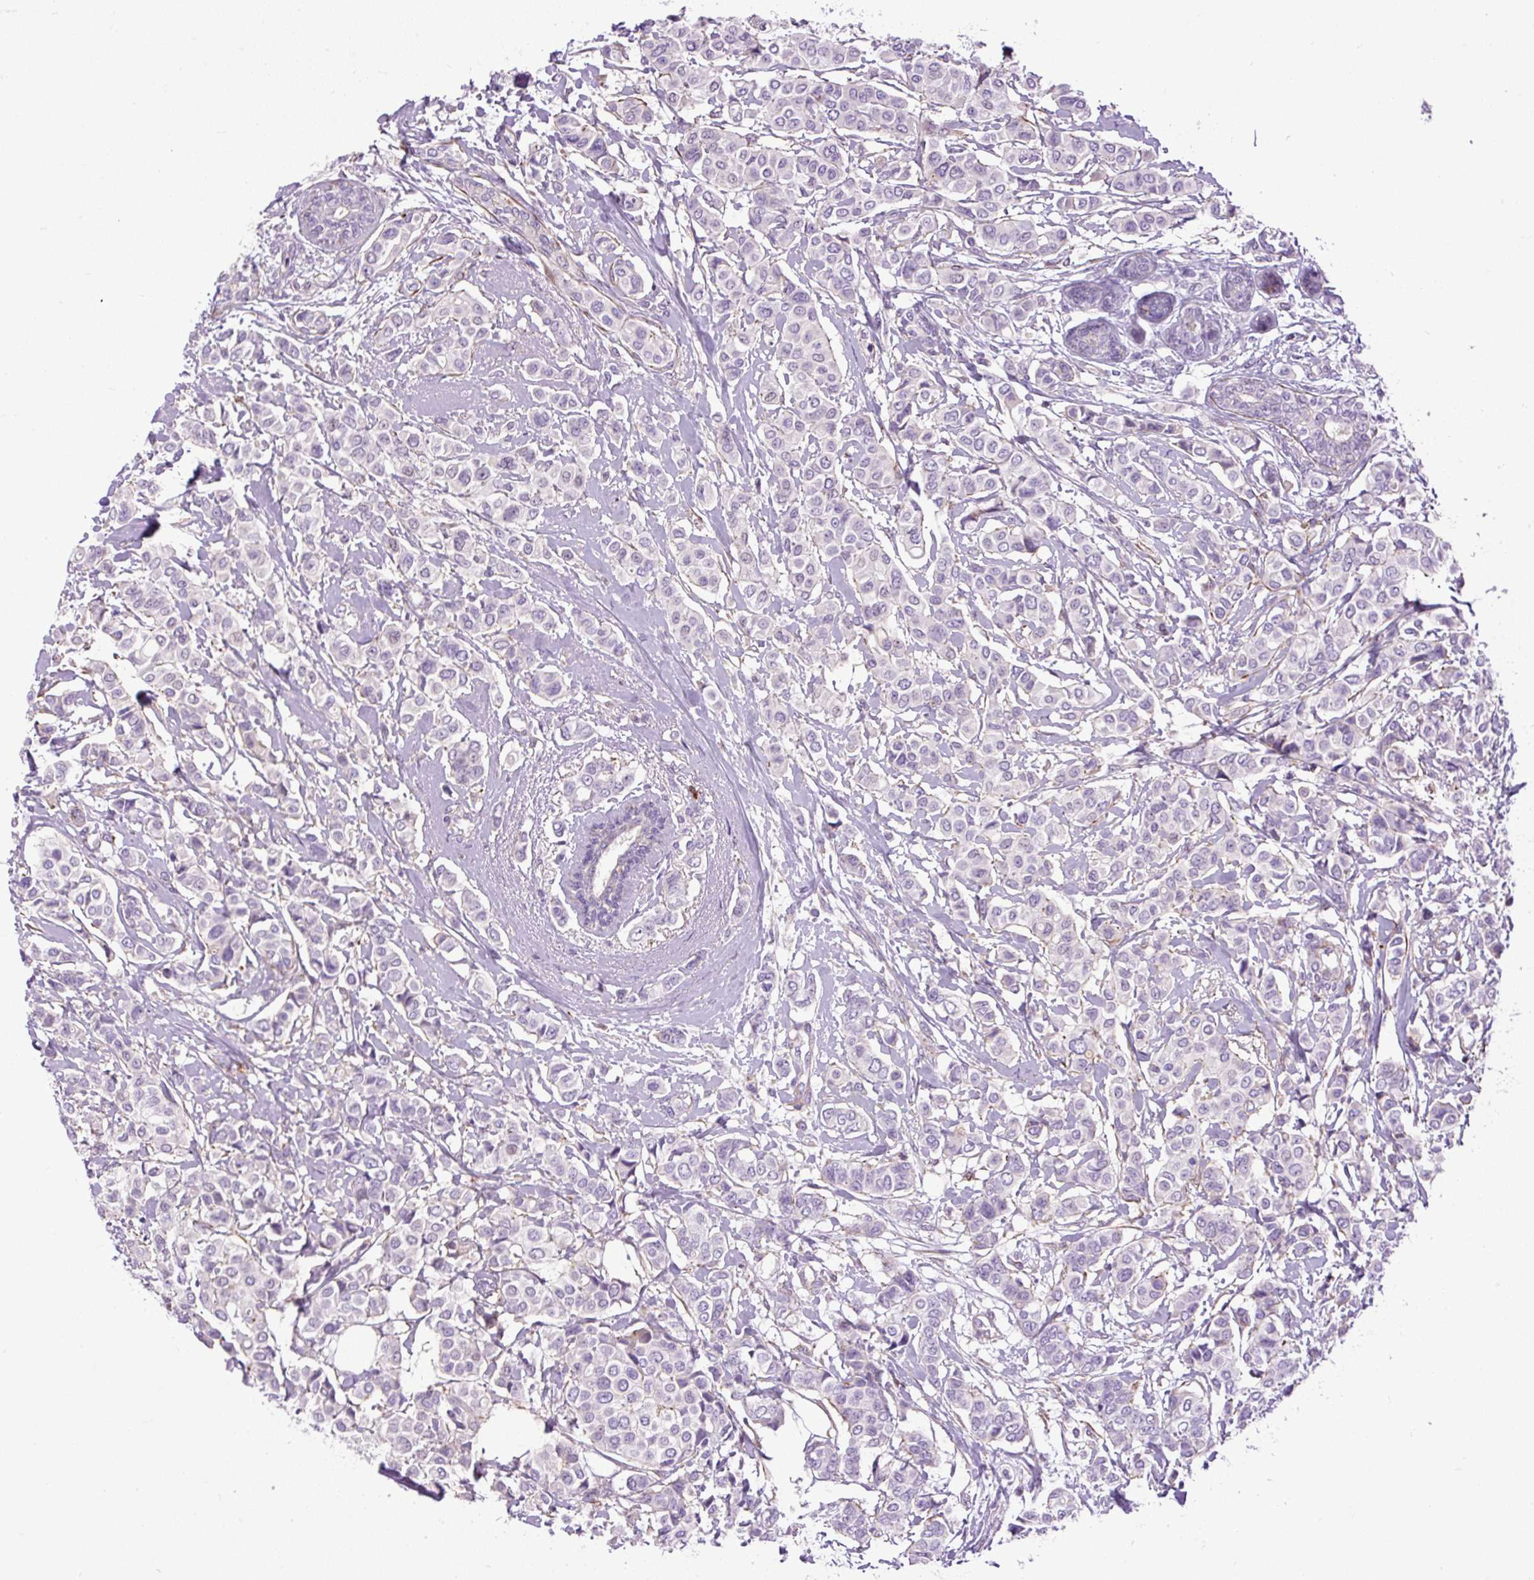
{"staining": {"intensity": "negative", "quantity": "none", "location": "none"}, "tissue": "breast cancer", "cell_type": "Tumor cells", "image_type": "cancer", "snomed": [{"axis": "morphology", "description": "Lobular carcinoma"}, {"axis": "topography", "description": "Breast"}], "caption": "IHC of breast cancer (lobular carcinoma) demonstrates no expression in tumor cells.", "gene": "ZNF197", "patient": {"sex": "female", "age": 51}}